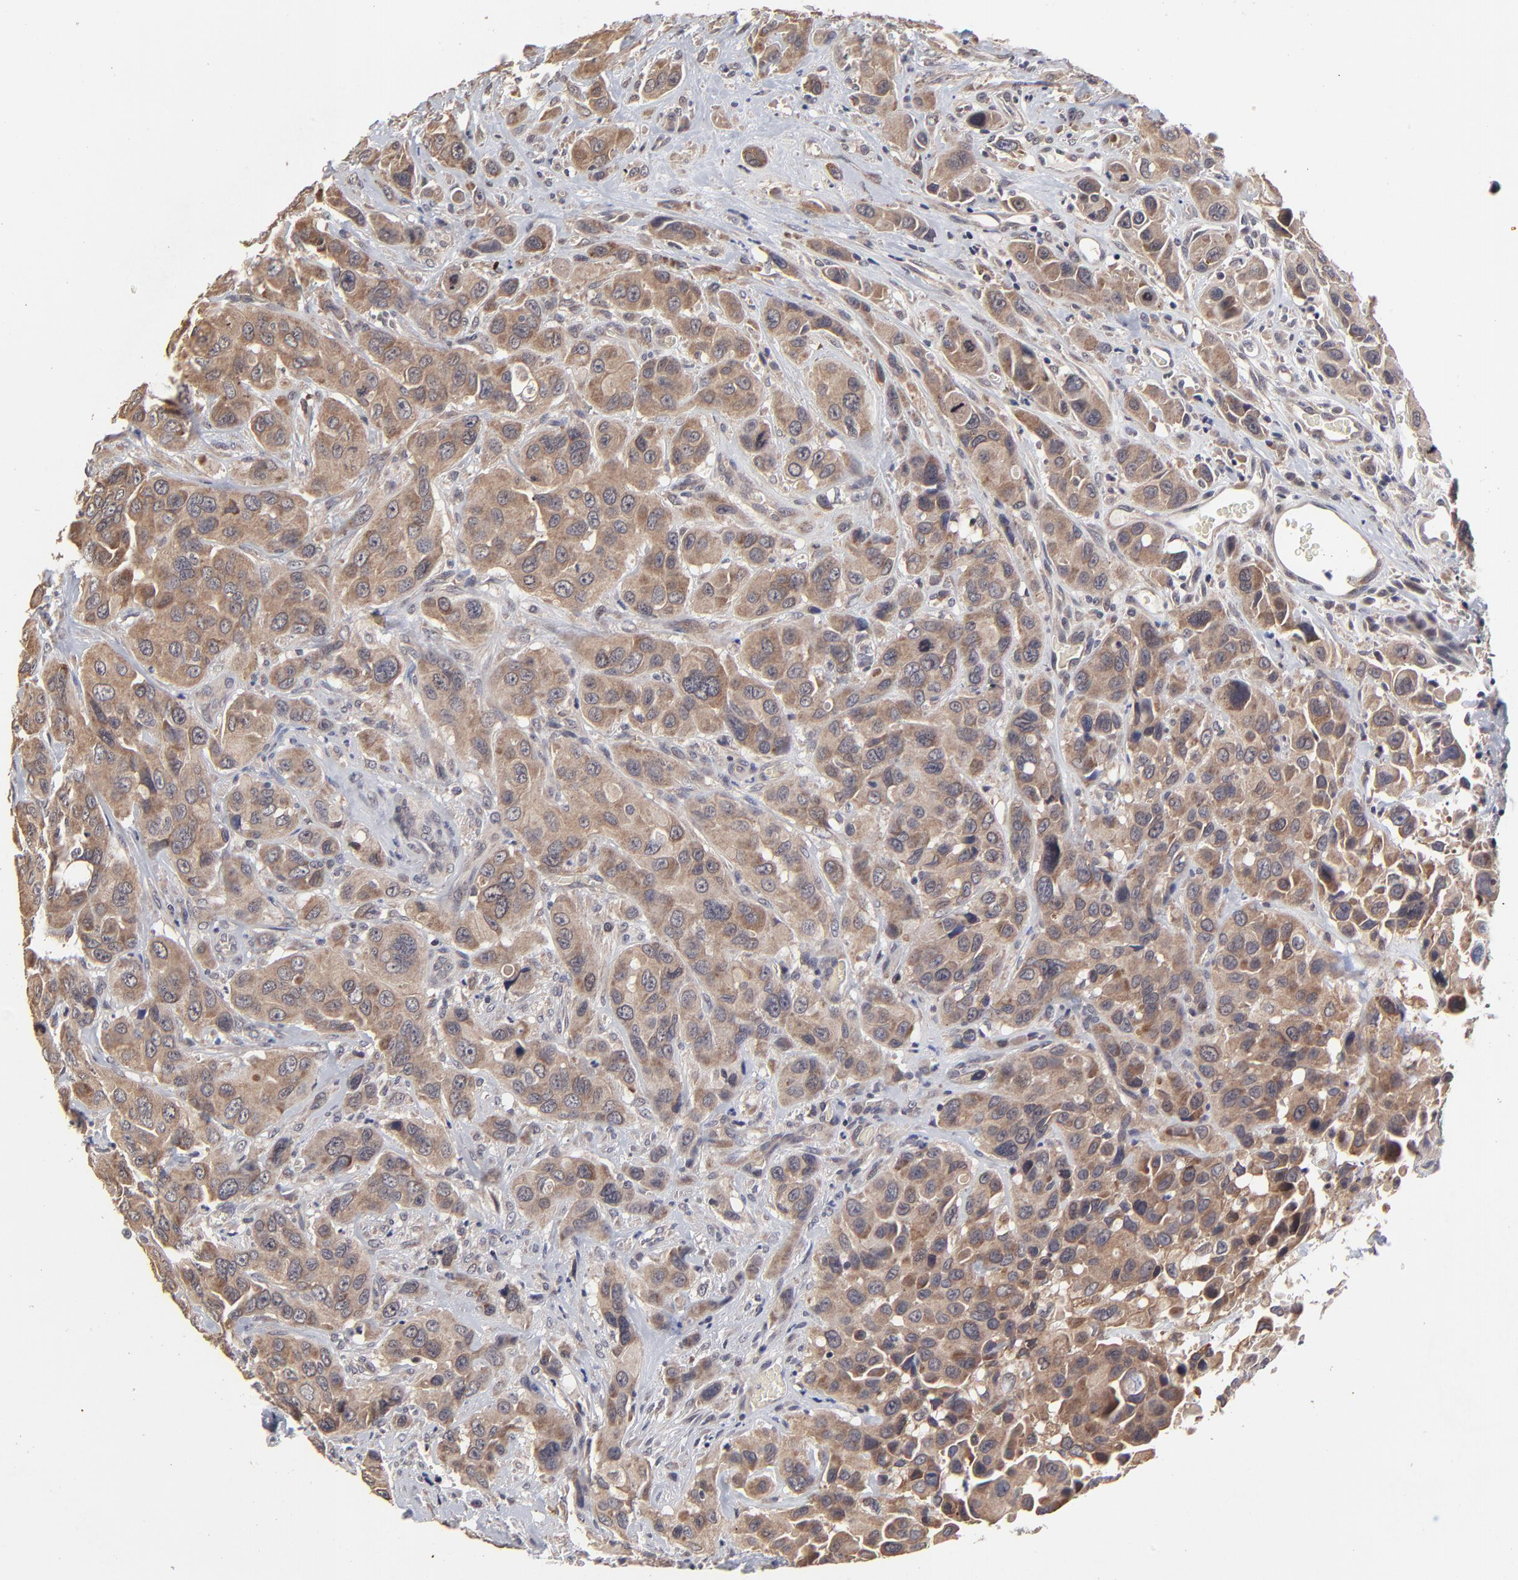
{"staining": {"intensity": "moderate", "quantity": ">75%", "location": "cytoplasmic/membranous"}, "tissue": "urothelial cancer", "cell_type": "Tumor cells", "image_type": "cancer", "snomed": [{"axis": "morphology", "description": "Urothelial carcinoma, High grade"}, {"axis": "topography", "description": "Urinary bladder"}], "caption": "Moderate cytoplasmic/membranous staining for a protein is identified in about >75% of tumor cells of urothelial cancer using immunohistochemistry (IHC).", "gene": "FRMD8", "patient": {"sex": "male", "age": 73}}